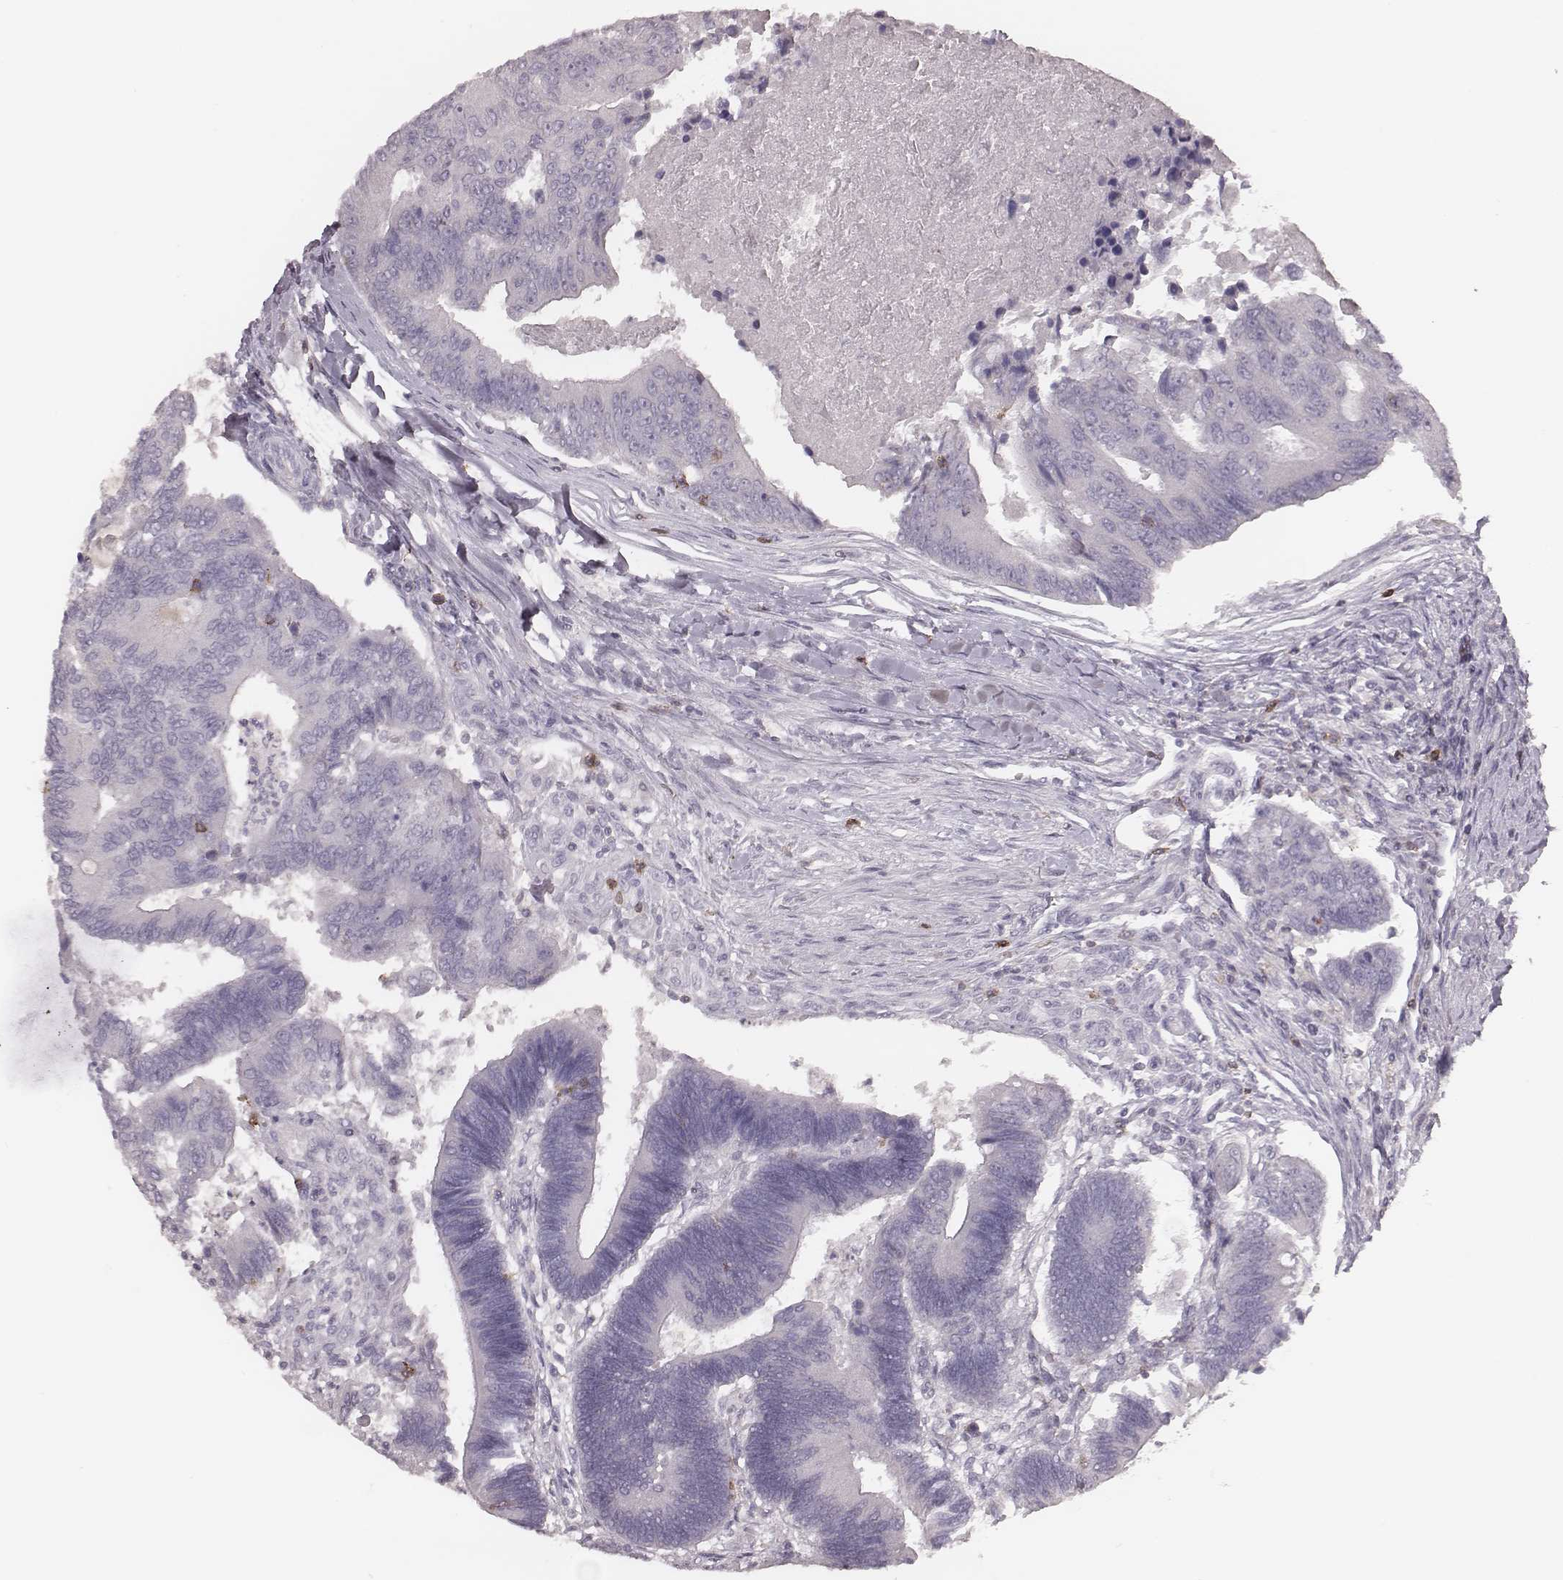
{"staining": {"intensity": "negative", "quantity": "none", "location": "none"}, "tissue": "colorectal cancer", "cell_type": "Tumor cells", "image_type": "cancer", "snomed": [{"axis": "morphology", "description": "Adenocarcinoma, NOS"}, {"axis": "topography", "description": "Colon"}], "caption": "Colorectal adenocarcinoma was stained to show a protein in brown. There is no significant positivity in tumor cells.", "gene": "PDCD1", "patient": {"sex": "female", "age": 67}}